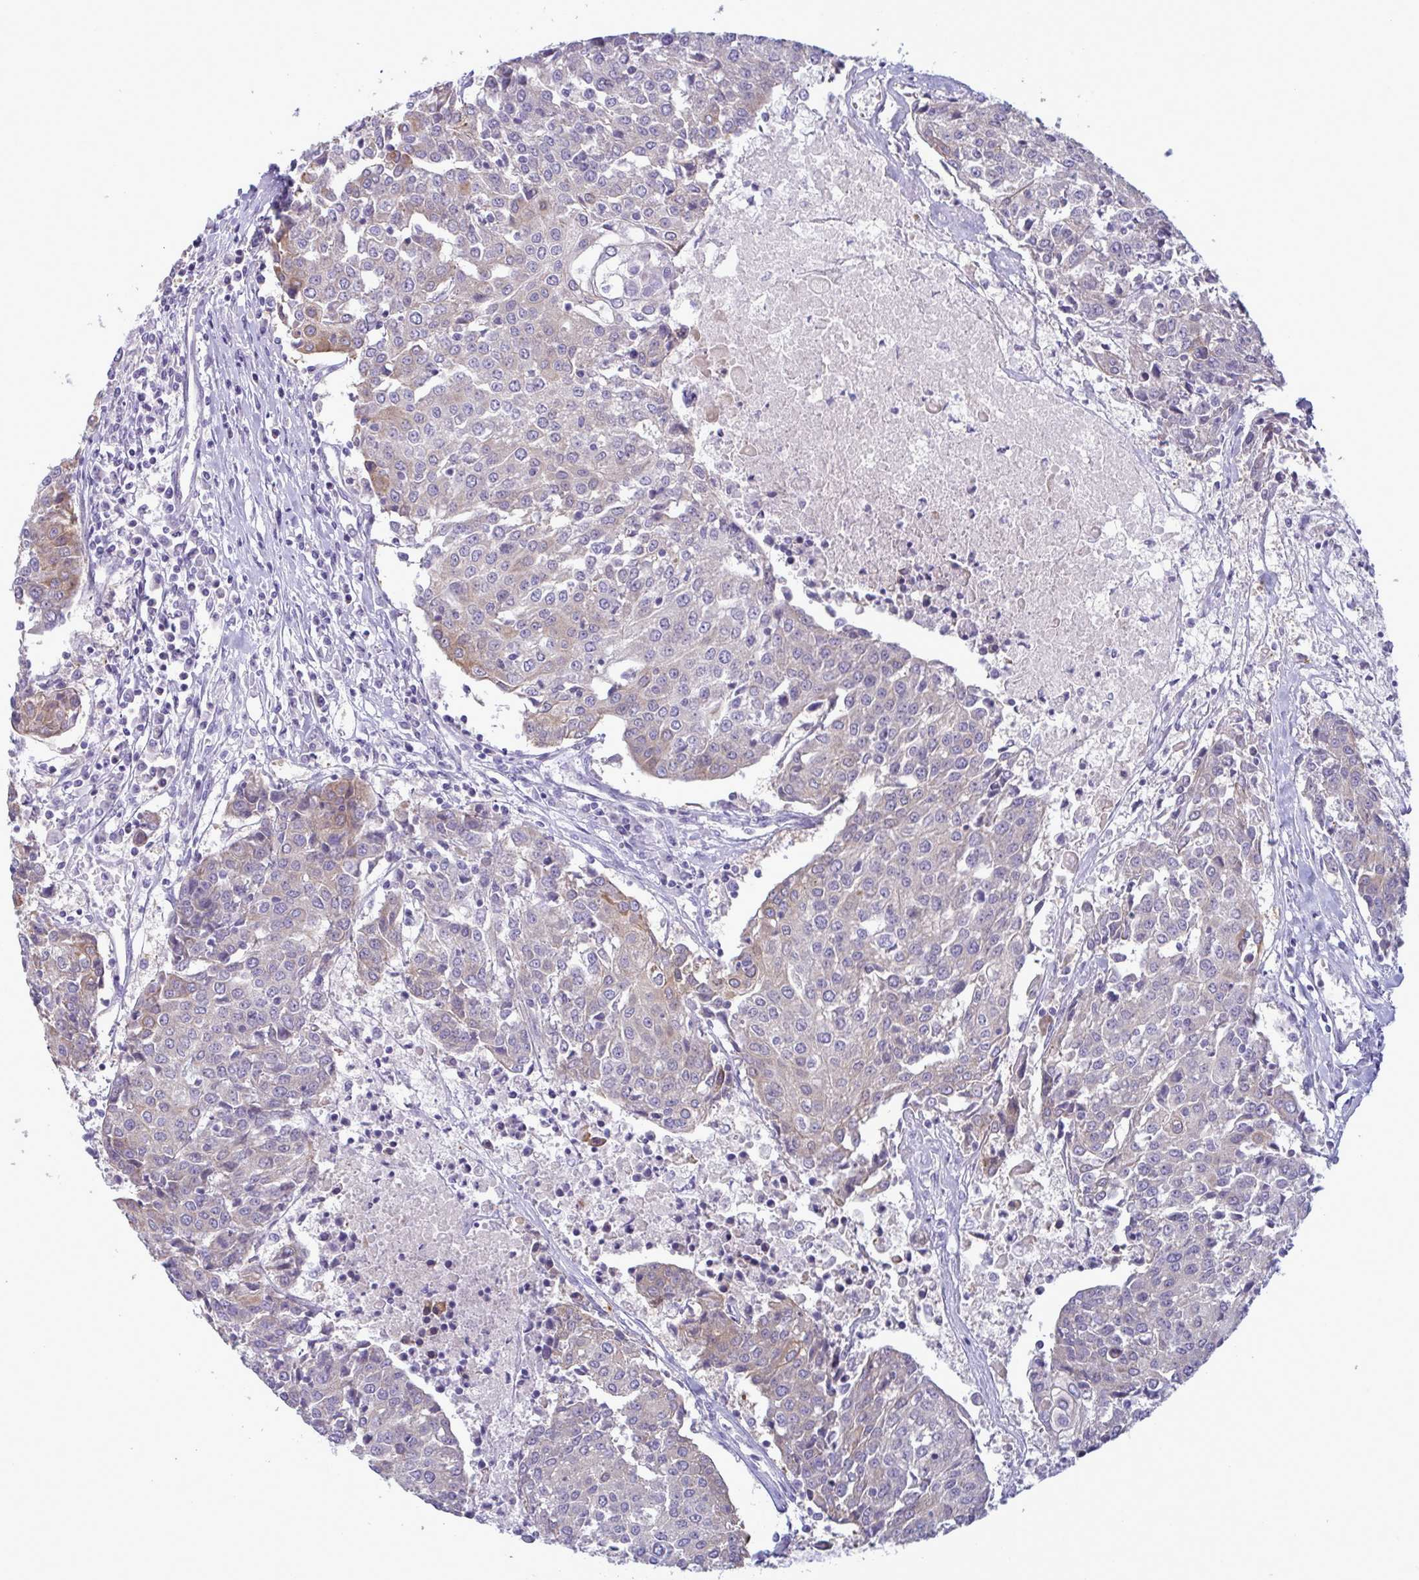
{"staining": {"intensity": "weak", "quantity": "<25%", "location": "cytoplasmic/membranous"}, "tissue": "urothelial cancer", "cell_type": "Tumor cells", "image_type": "cancer", "snomed": [{"axis": "morphology", "description": "Urothelial carcinoma, High grade"}, {"axis": "topography", "description": "Urinary bladder"}], "caption": "Tumor cells are negative for brown protein staining in urothelial cancer.", "gene": "TENT5D", "patient": {"sex": "female", "age": 85}}